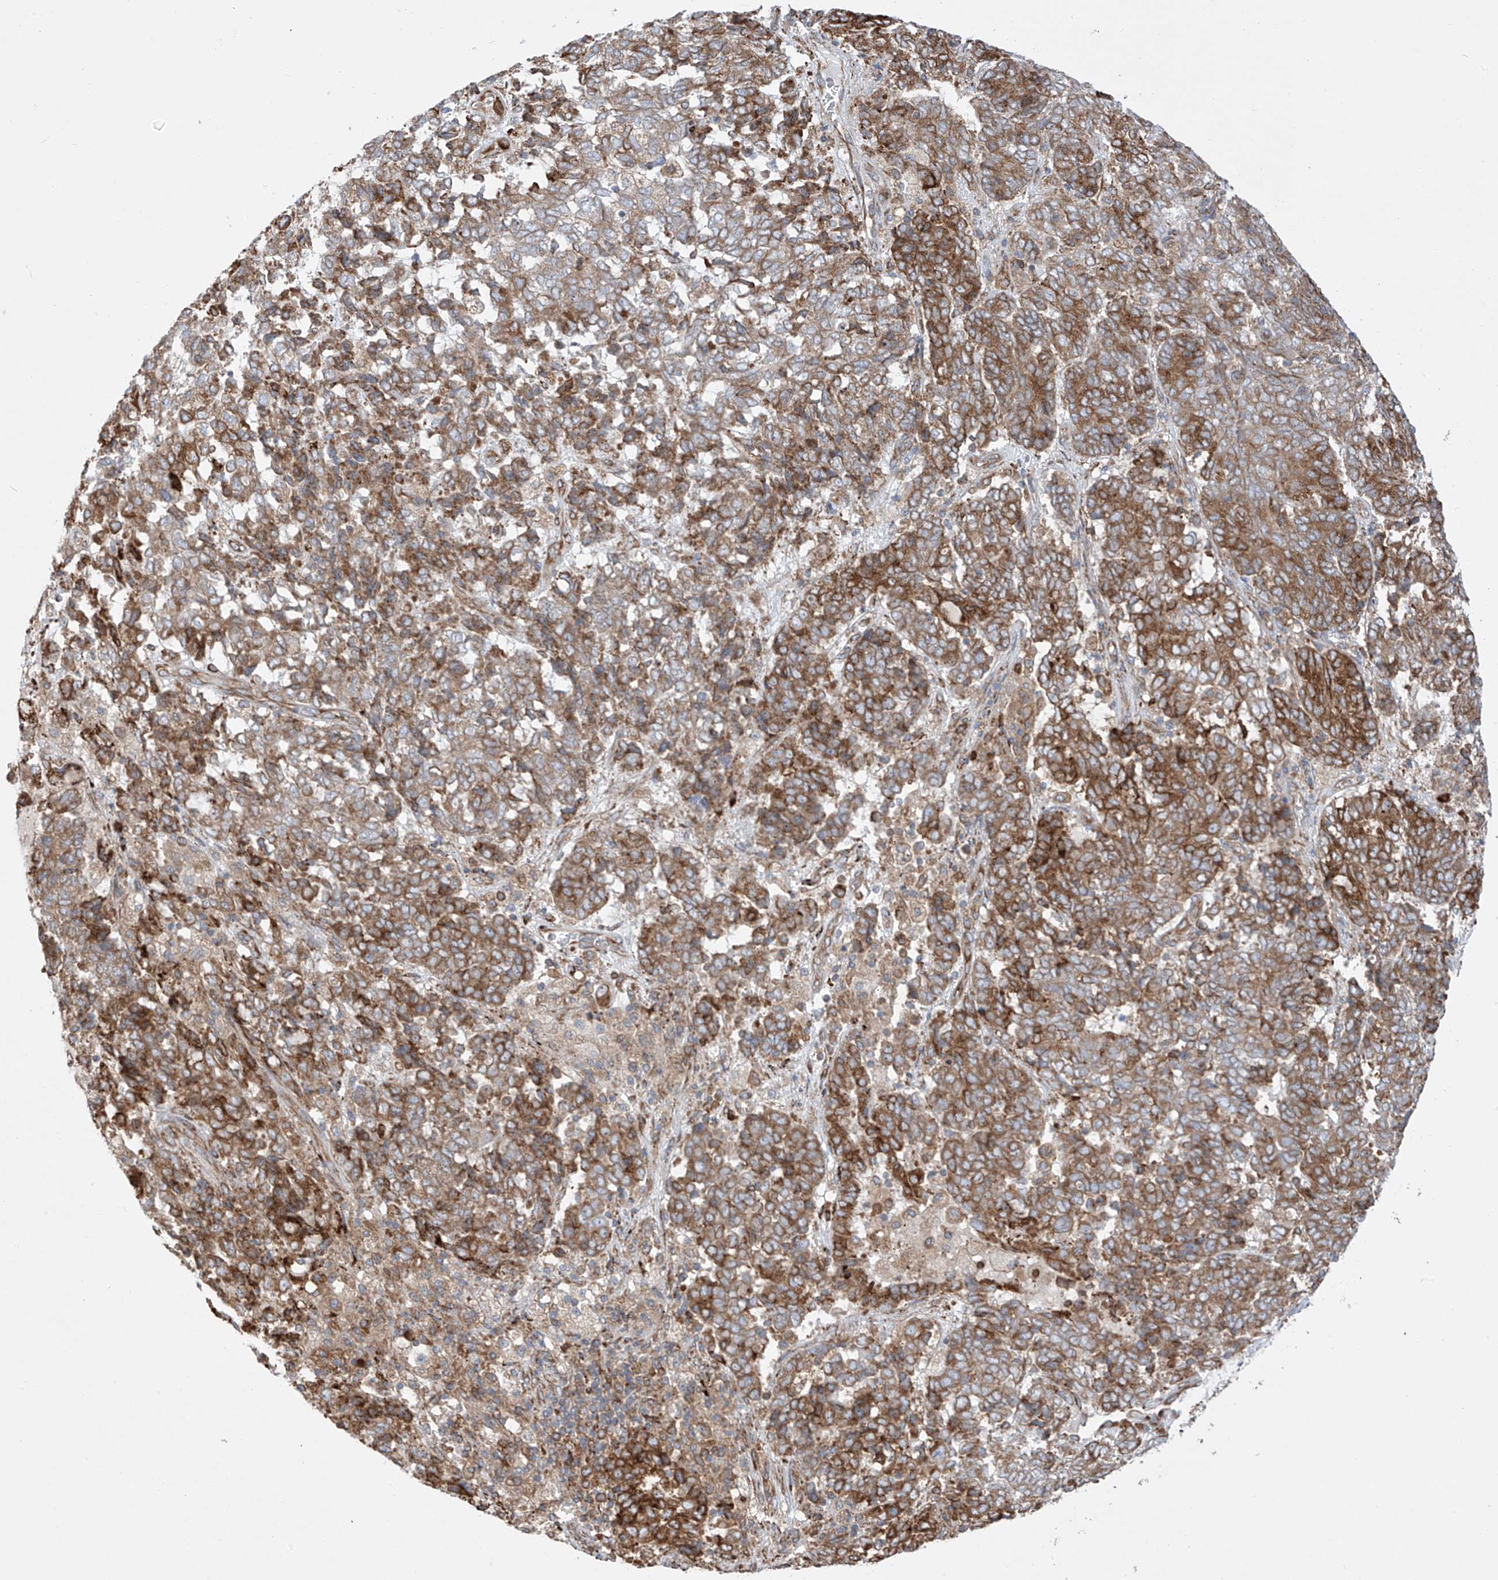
{"staining": {"intensity": "moderate", "quantity": ">75%", "location": "cytoplasmic/membranous"}, "tissue": "endometrial cancer", "cell_type": "Tumor cells", "image_type": "cancer", "snomed": [{"axis": "morphology", "description": "Adenocarcinoma, NOS"}, {"axis": "topography", "description": "Endometrium"}], "caption": "Endometrial cancer was stained to show a protein in brown. There is medium levels of moderate cytoplasmic/membranous staining in about >75% of tumor cells. Using DAB (brown) and hematoxylin (blue) stains, captured at high magnification using brightfield microscopy.", "gene": "MX1", "patient": {"sex": "female", "age": 80}}